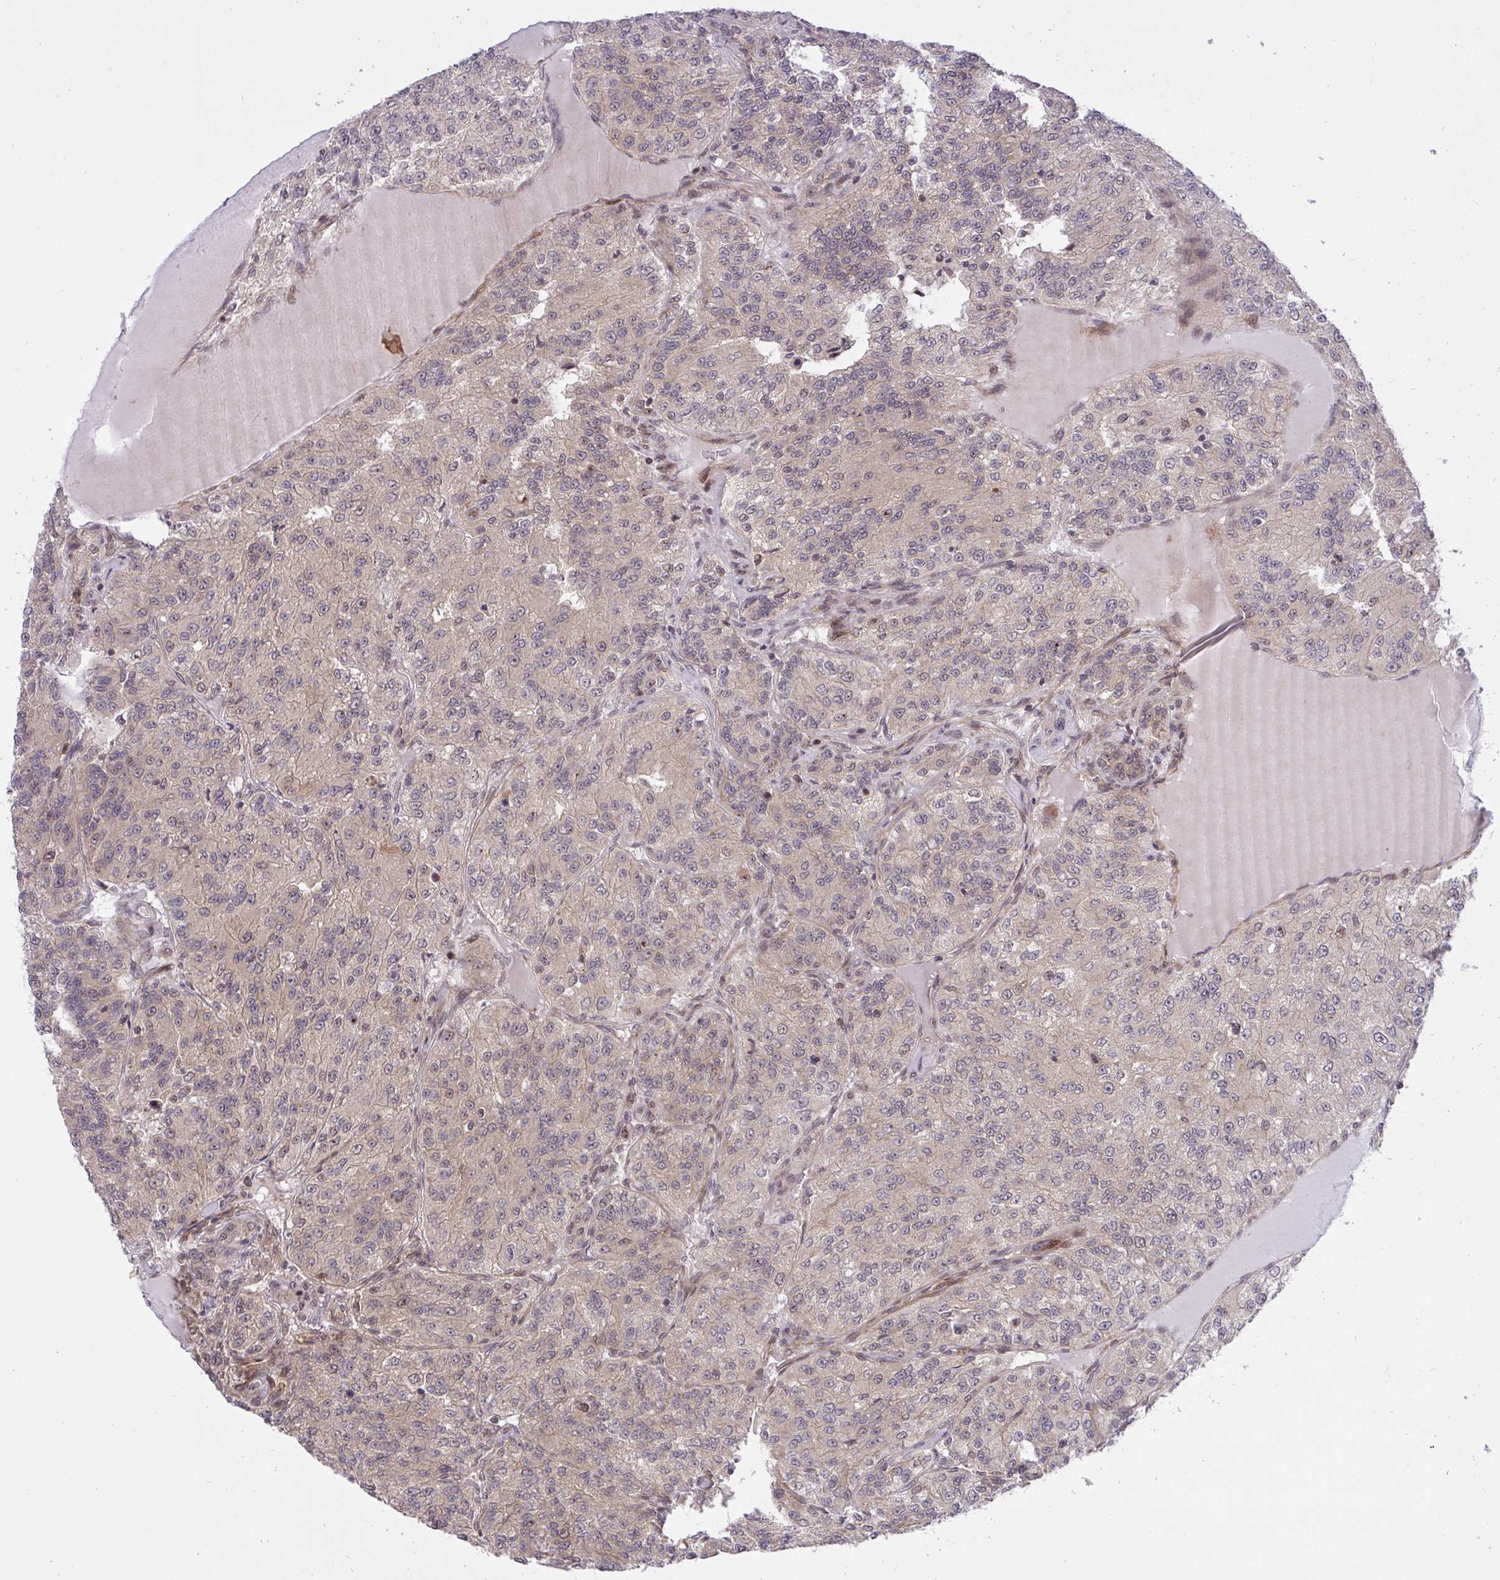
{"staining": {"intensity": "weak", "quantity": "25%-75%", "location": "cytoplasmic/membranous"}, "tissue": "renal cancer", "cell_type": "Tumor cells", "image_type": "cancer", "snomed": [{"axis": "morphology", "description": "Adenocarcinoma, NOS"}, {"axis": "topography", "description": "Kidney"}], "caption": "A histopathology image of renal cancer stained for a protein demonstrates weak cytoplasmic/membranous brown staining in tumor cells.", "gene": "ERI1", "patient": {"sex": "female", "age": 63}}